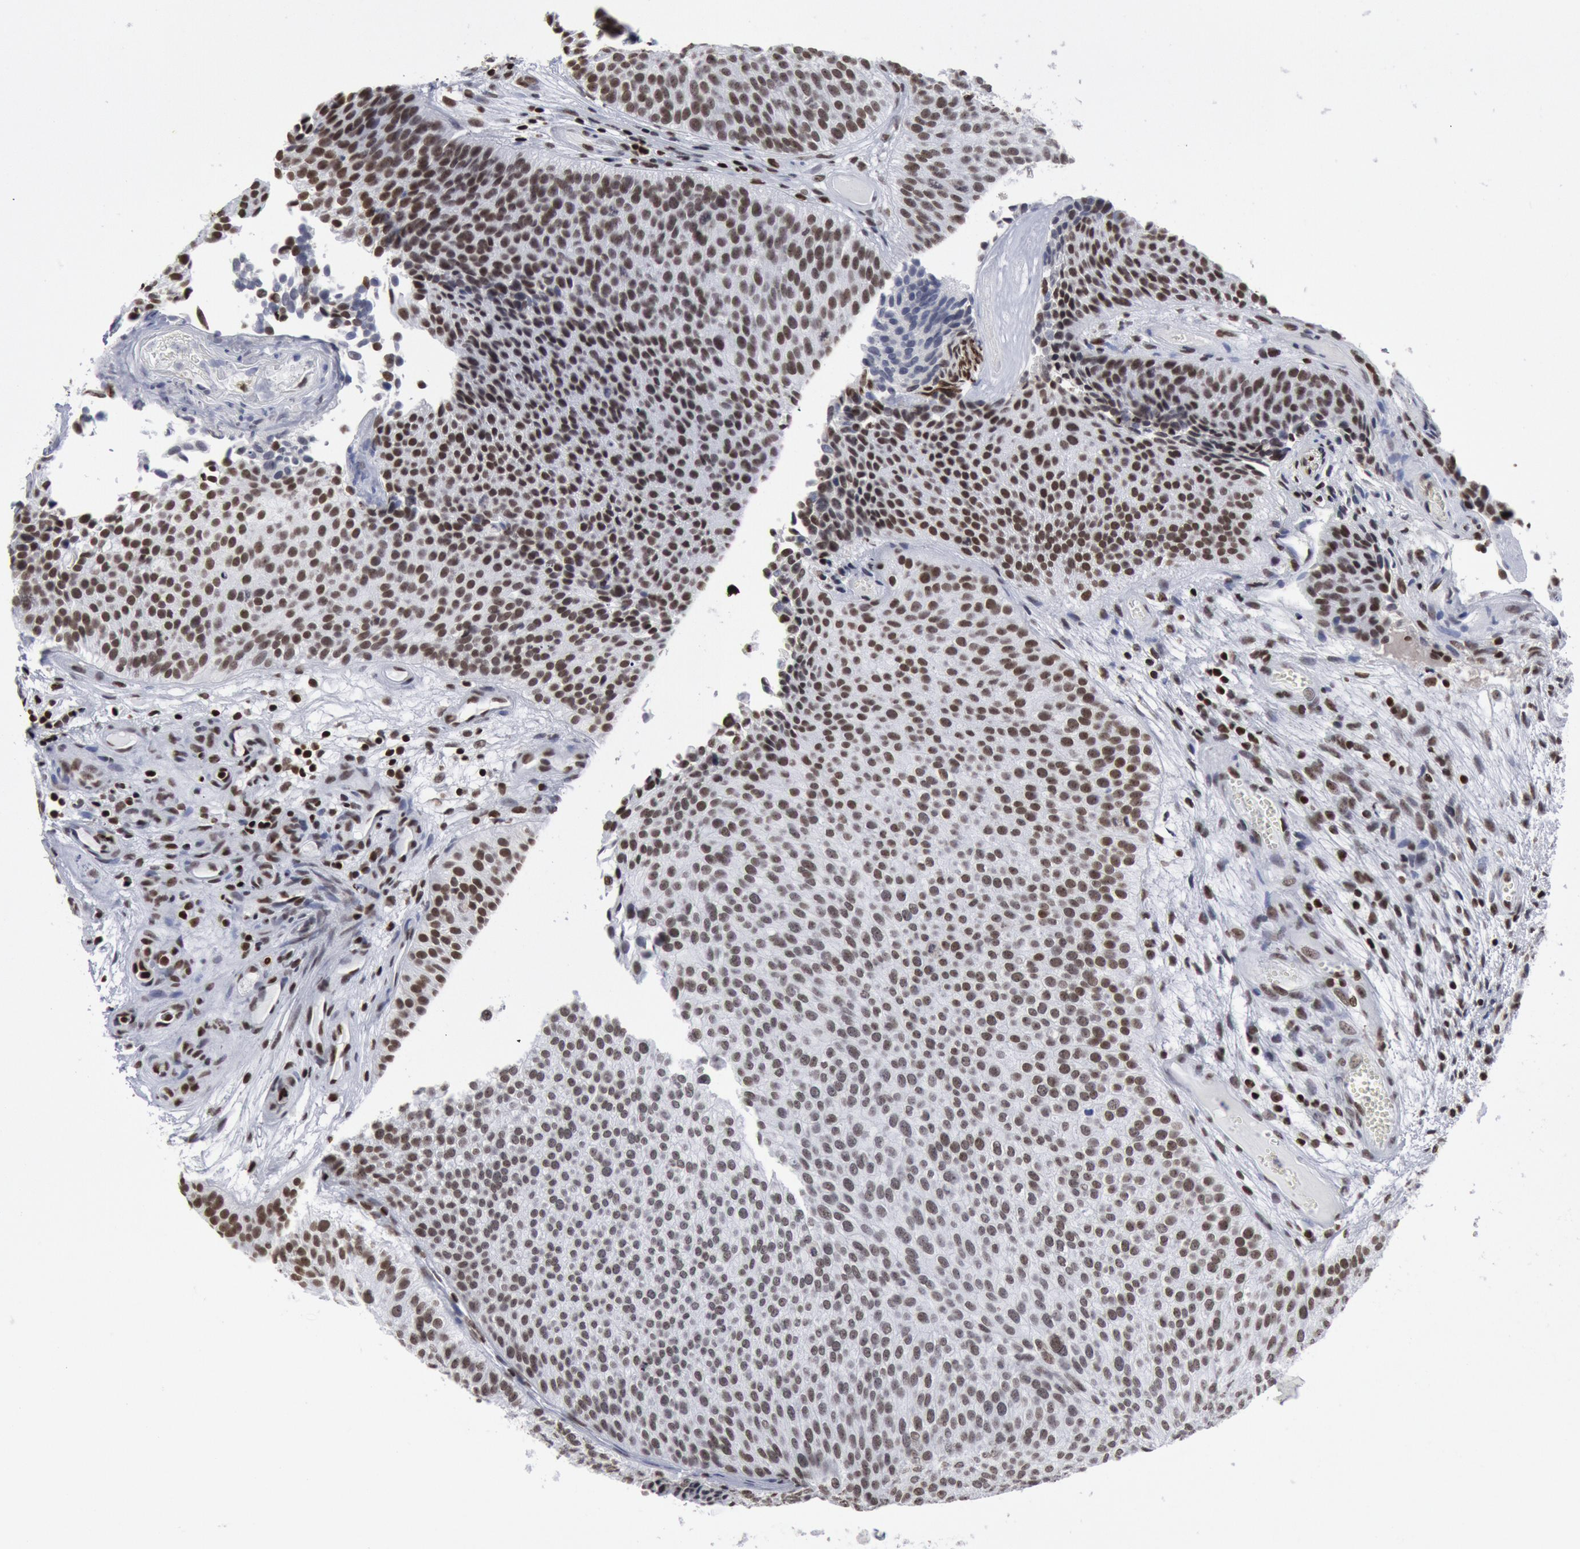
{"staining": {"intensity": "moderate", "quantity": ">75%", "location": "nuclear"}, "tissue": "urothelial cancer", "cell_type": "Tumor cells", "image_type": "cancer", "snomed": [{"axis": "morphology", "description": "Urothelial carcinoma, Low grade"}, {"axis": "topography", "description": "Urinary bladder"}], "caption": "Immunohistochemical staining of human urothelial cancer shows moderate nuclear protein positivity in about >75% of tumor cells.", "gene": "SUB1", "patient": {"sex": "male", "age": 84}}